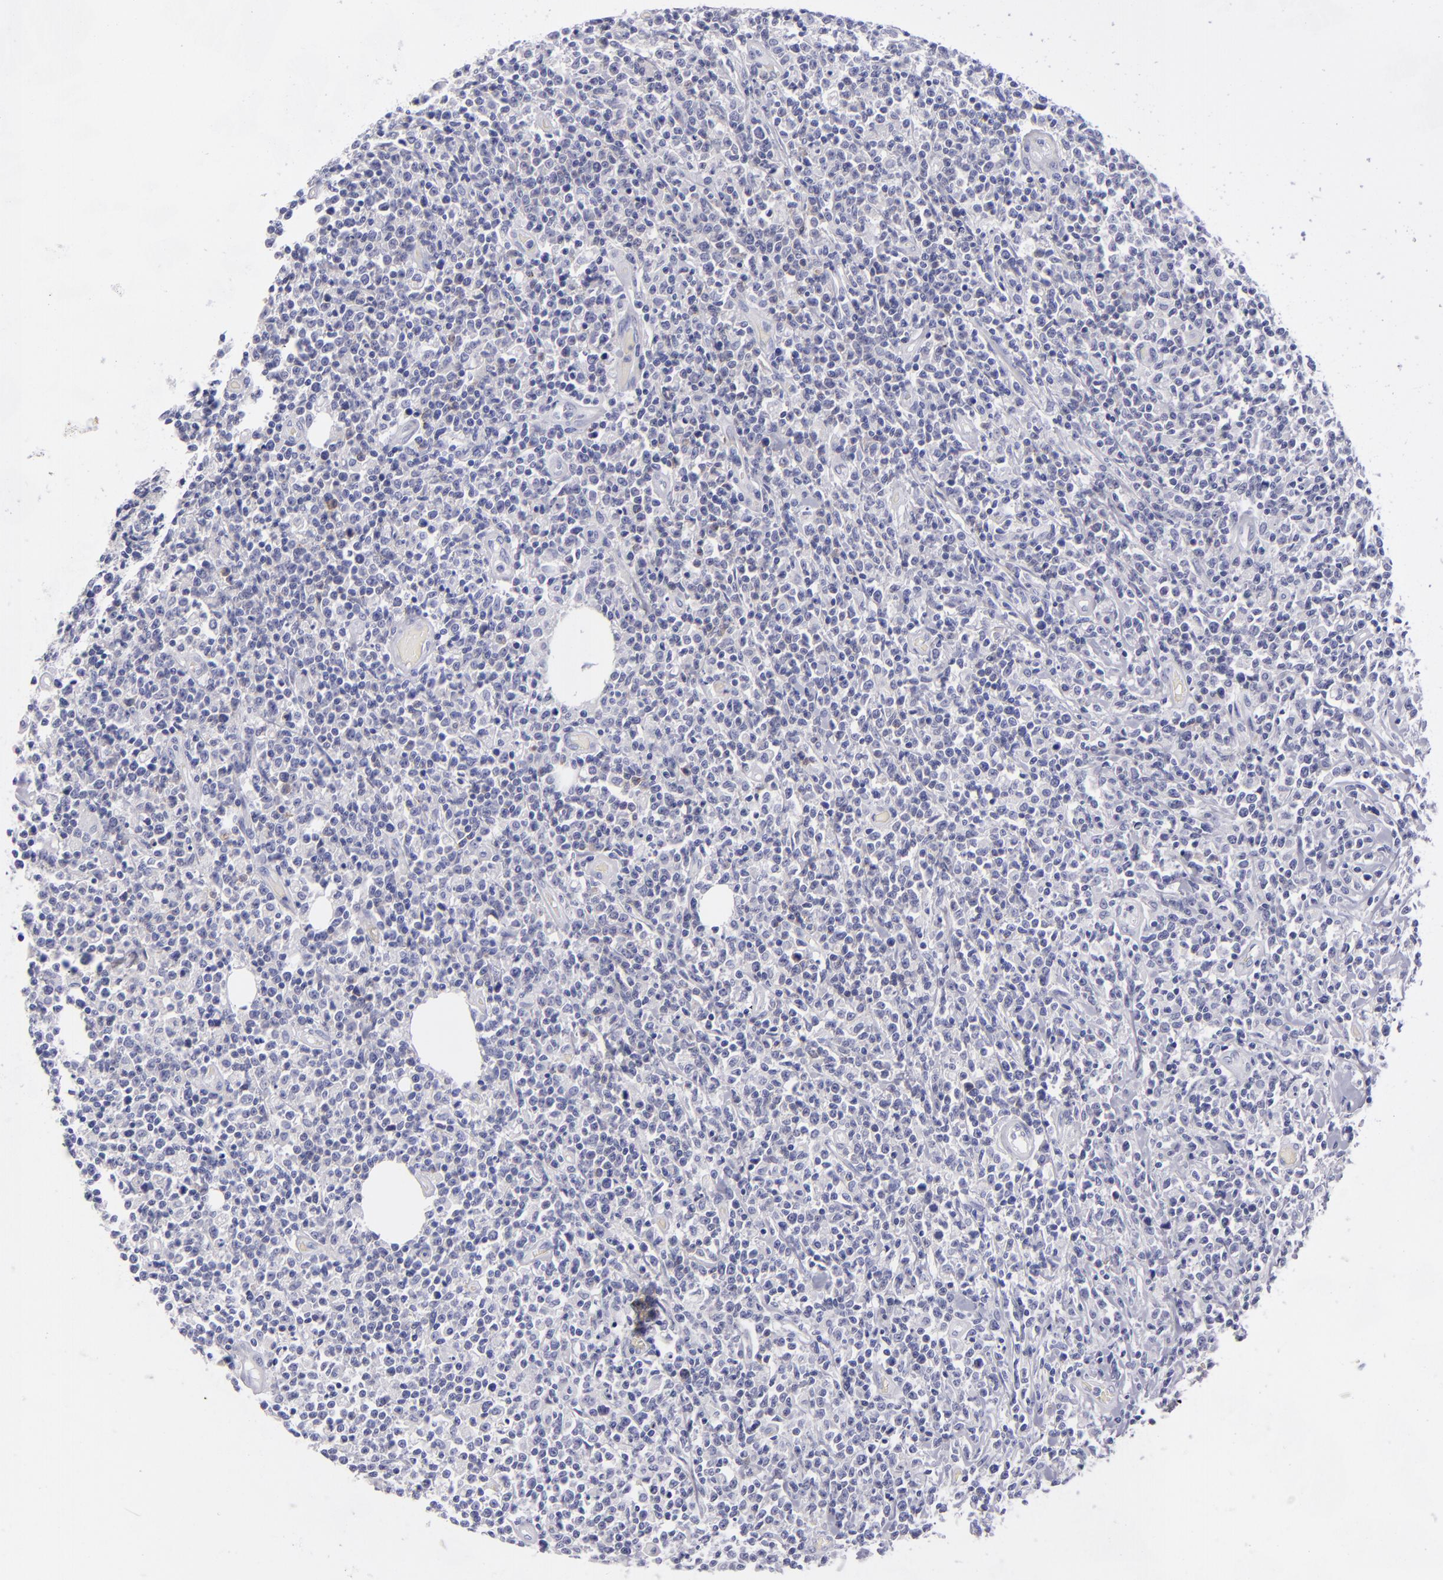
{"staining": {"intensity": "negative", "quantity": "none", "location": "none"}, "tissue": "lymphoma", "cell_type": "Tumor cells", "image_type": "cancer", "snomed": [{"axis": "morphology", "description": "Malignant lymphoma, non-Hodgkin's type, High grade"}, {"axis": "topography", "description": "Colon"}], "caption": "Immunohistochemical staining of malignant lymphoma, non-Hodgkin's type (high-grade) demonstrates no significant expression in tumor cells.", "gene": "CD22", "patient": {"sex": "male", "age": 82}}